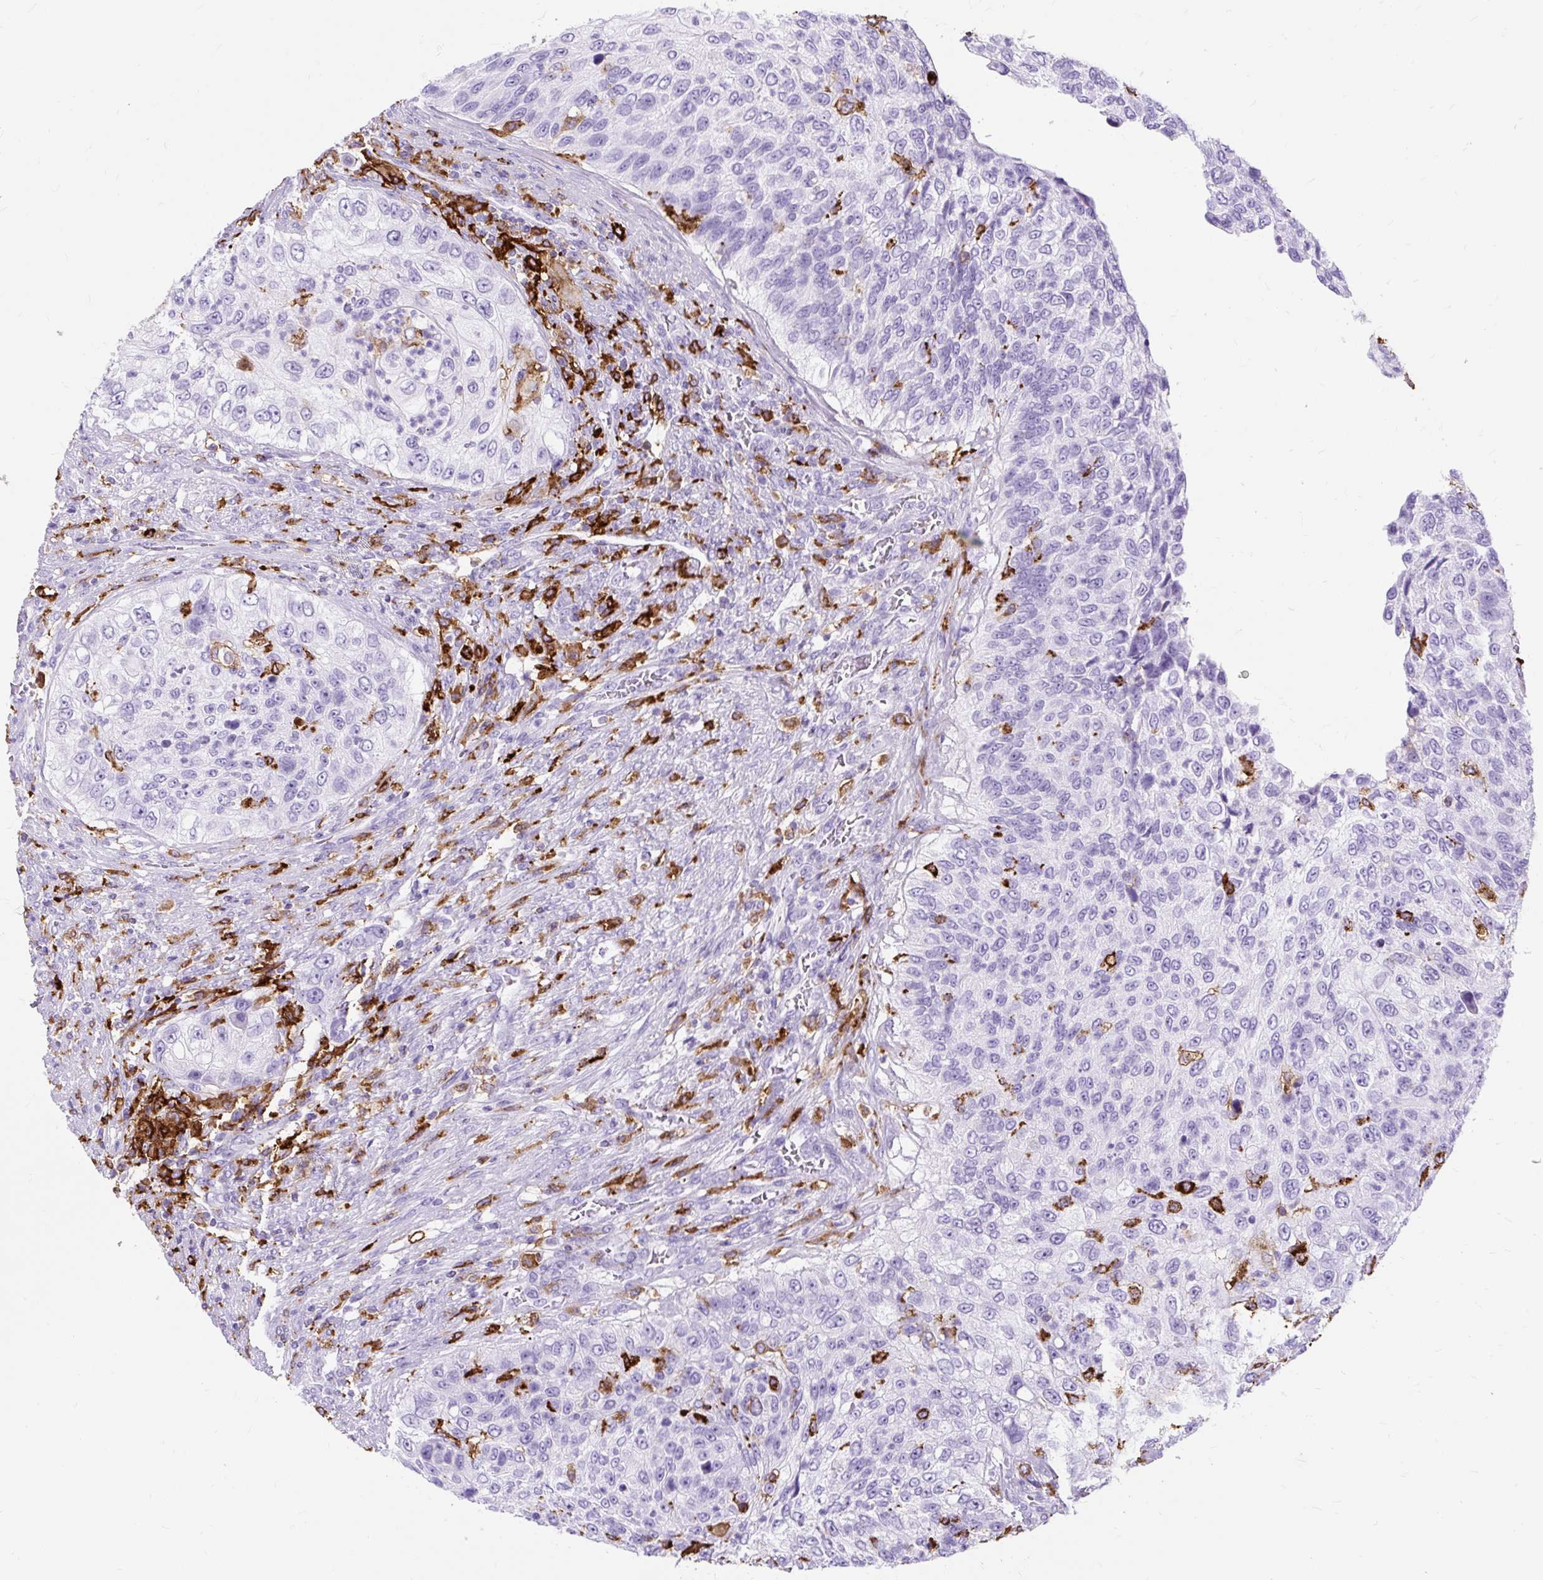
{"staining": {"intensity": "negative", "quantity": "none", "location": "none"}, "tissue": "urothelial cancer", "cell_type": "Tumor cells", "image_type": "cancer", "snomed": [{"axis": "morphology", "description": "Urothelial carcinoma, High grade"}, {"axis": "topography", "description": "Urinary bladder"}], "caption": "The micrograph reveals no significant positivity in tumor cells of urothelial carcinoma (high-grade).", "gene": "HLA-DRA", "patient": {"sex": "female", "age": 60}}